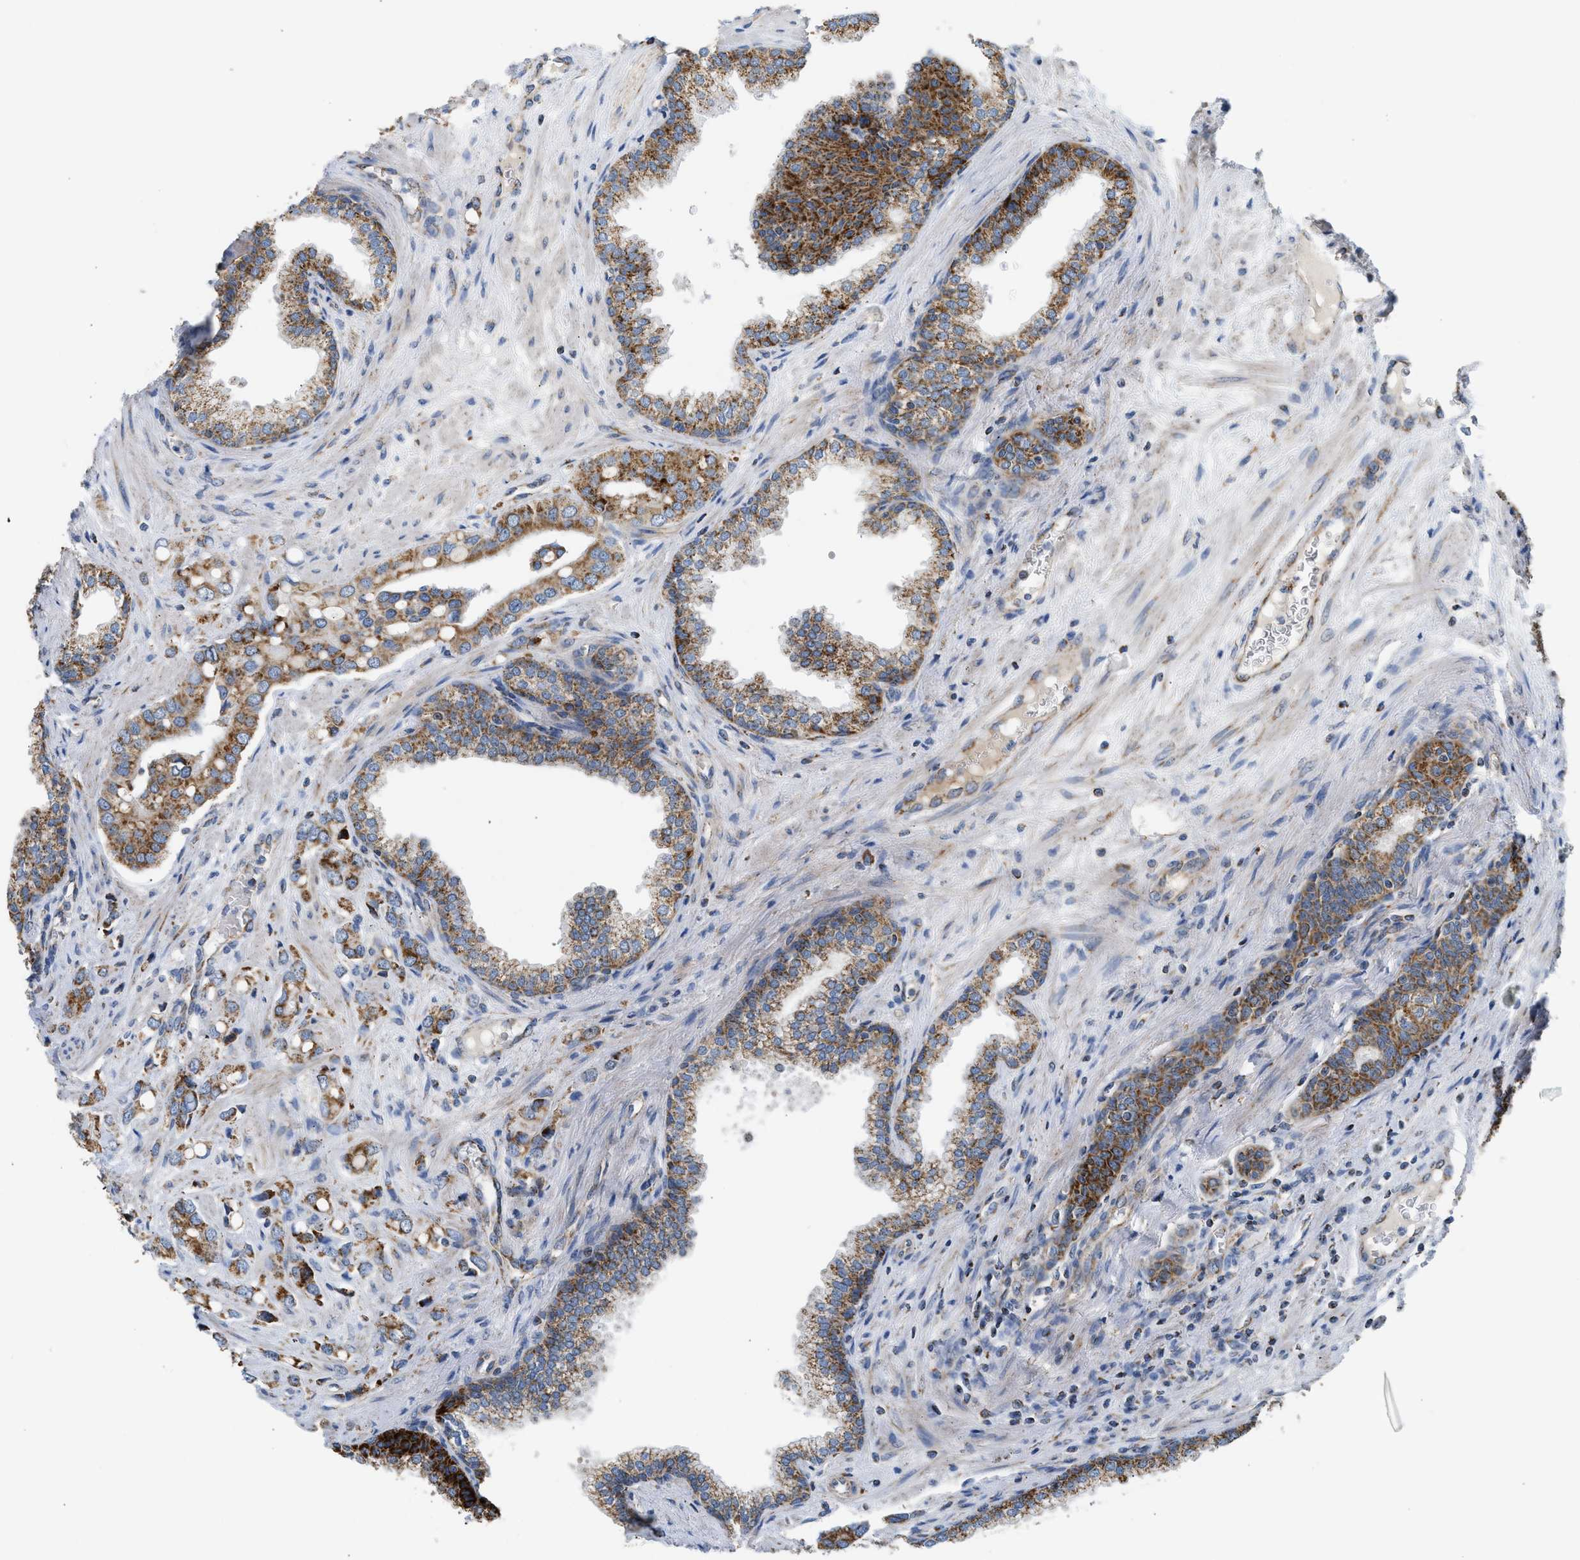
{"staining": {"intensity": "moderate", "quantity": ">75%", "location": "cytoplasmic/membranous"}, "tissue": "prostate cancer", "cell_type": "Tumor cells", "image_type": "cancer", "snomed": [{"axis": "morphology", "description": "Adenocarcinoma, High grade"}, {"axis": "topography", "description": "Prostate"}], "caption": "A histopathology image of human prostate cancer stained for a protein shows moderate cytoplasmic/membranous brown staining in tumor cells.", "gene": "GOT2", "patient": {"sex": "male", "age": 52}}